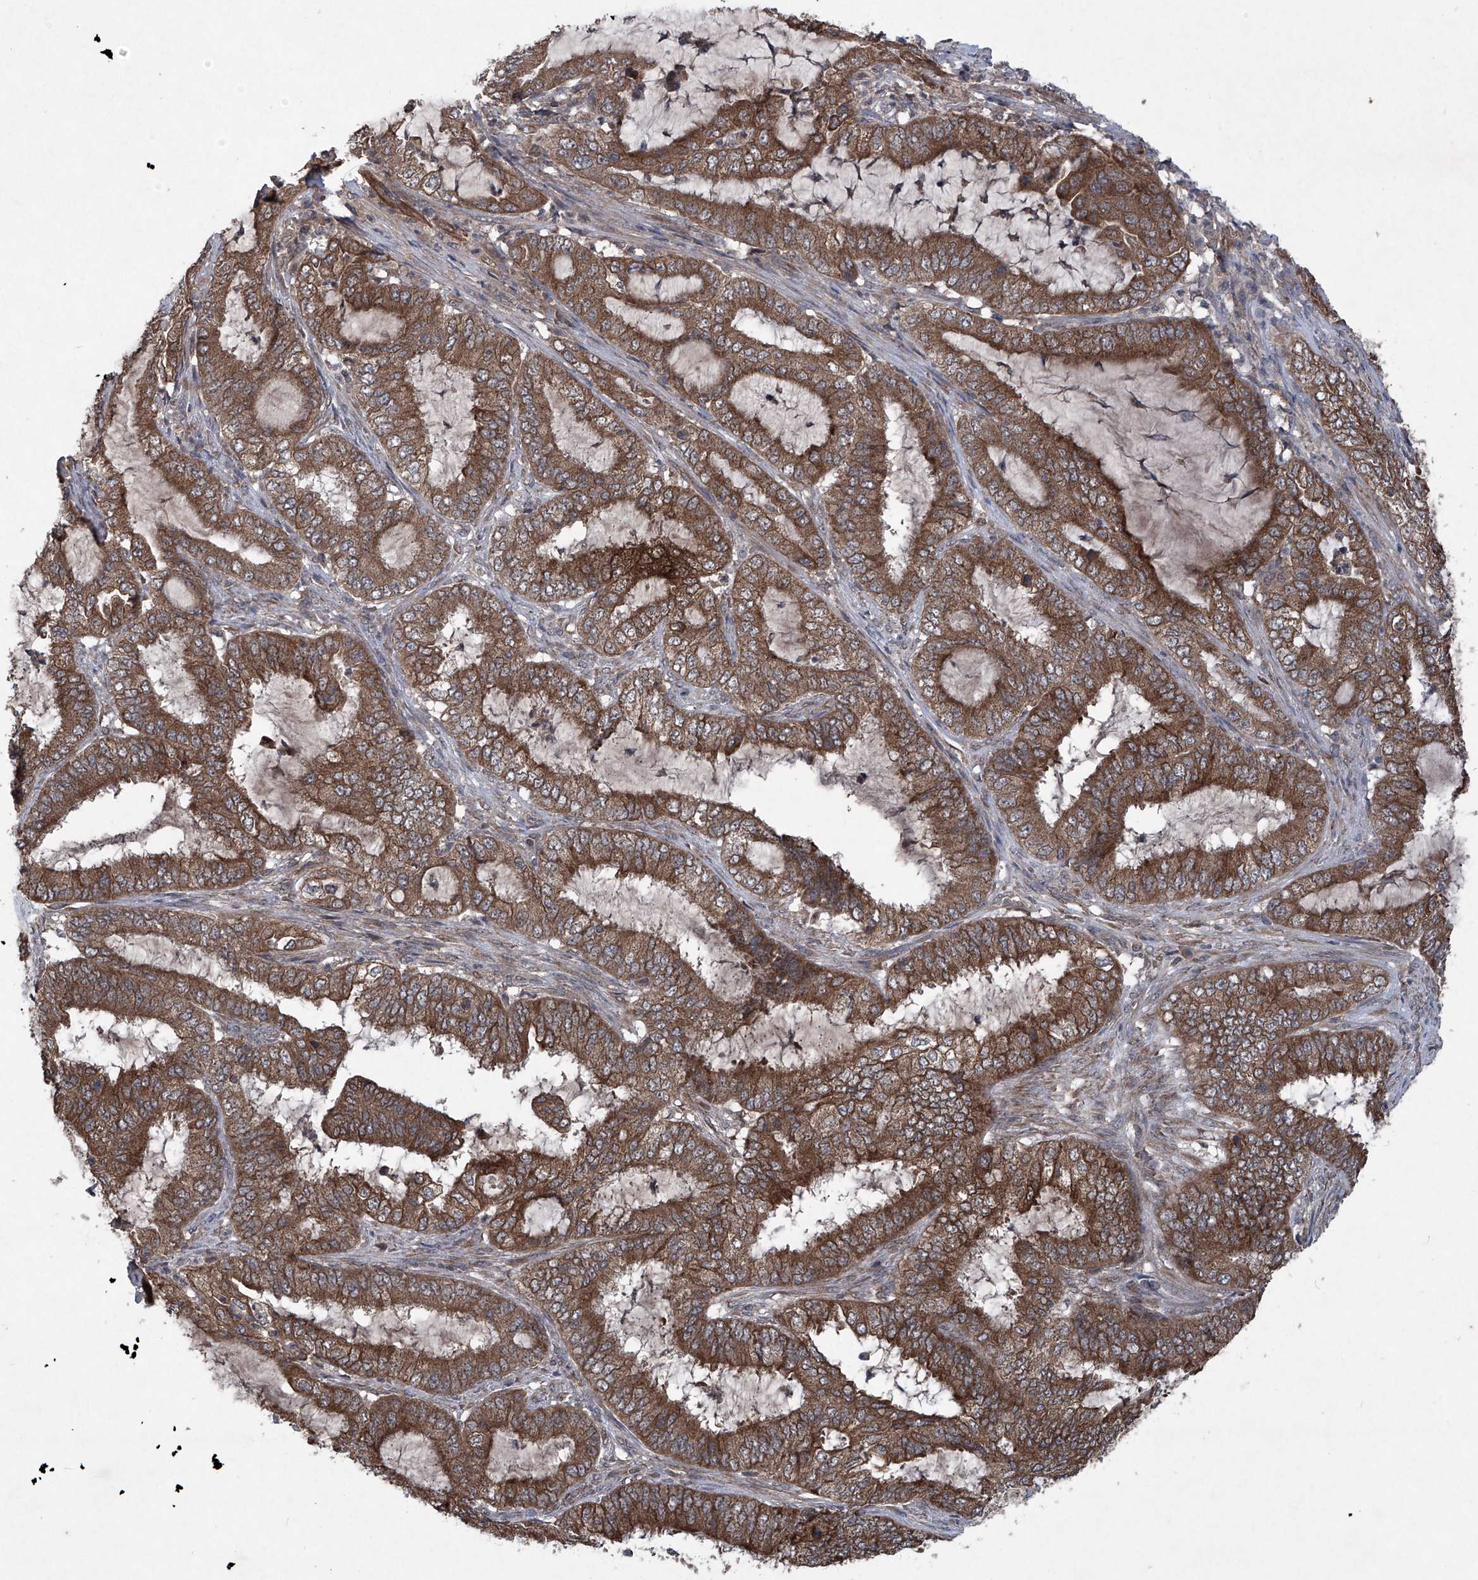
{"staining": {"intensity": "moderate", "quantity": ">75%", "location": "cytoplasmic/membranous"}, "tissue": "endometrial cancer", "cell_type": "Tumor cells", "image_type": "cancer", "snomed": [{"axis": "morphology", "description": "Adenocarcinoma, NOS"}, {"axis": "topography", "description": "Endometrium"}], "caption": "Protein positivity by immunohistochemistry (IHC) demonstrates moderate cytoplasmic/membranous positivity in approximately >75% of tumor cells in endometrial cancer. (Brightfield microscopy of DAB IHC at high magnification).", "gene": "SUMF2", "patient": {"sex": "female", "age": 51}}